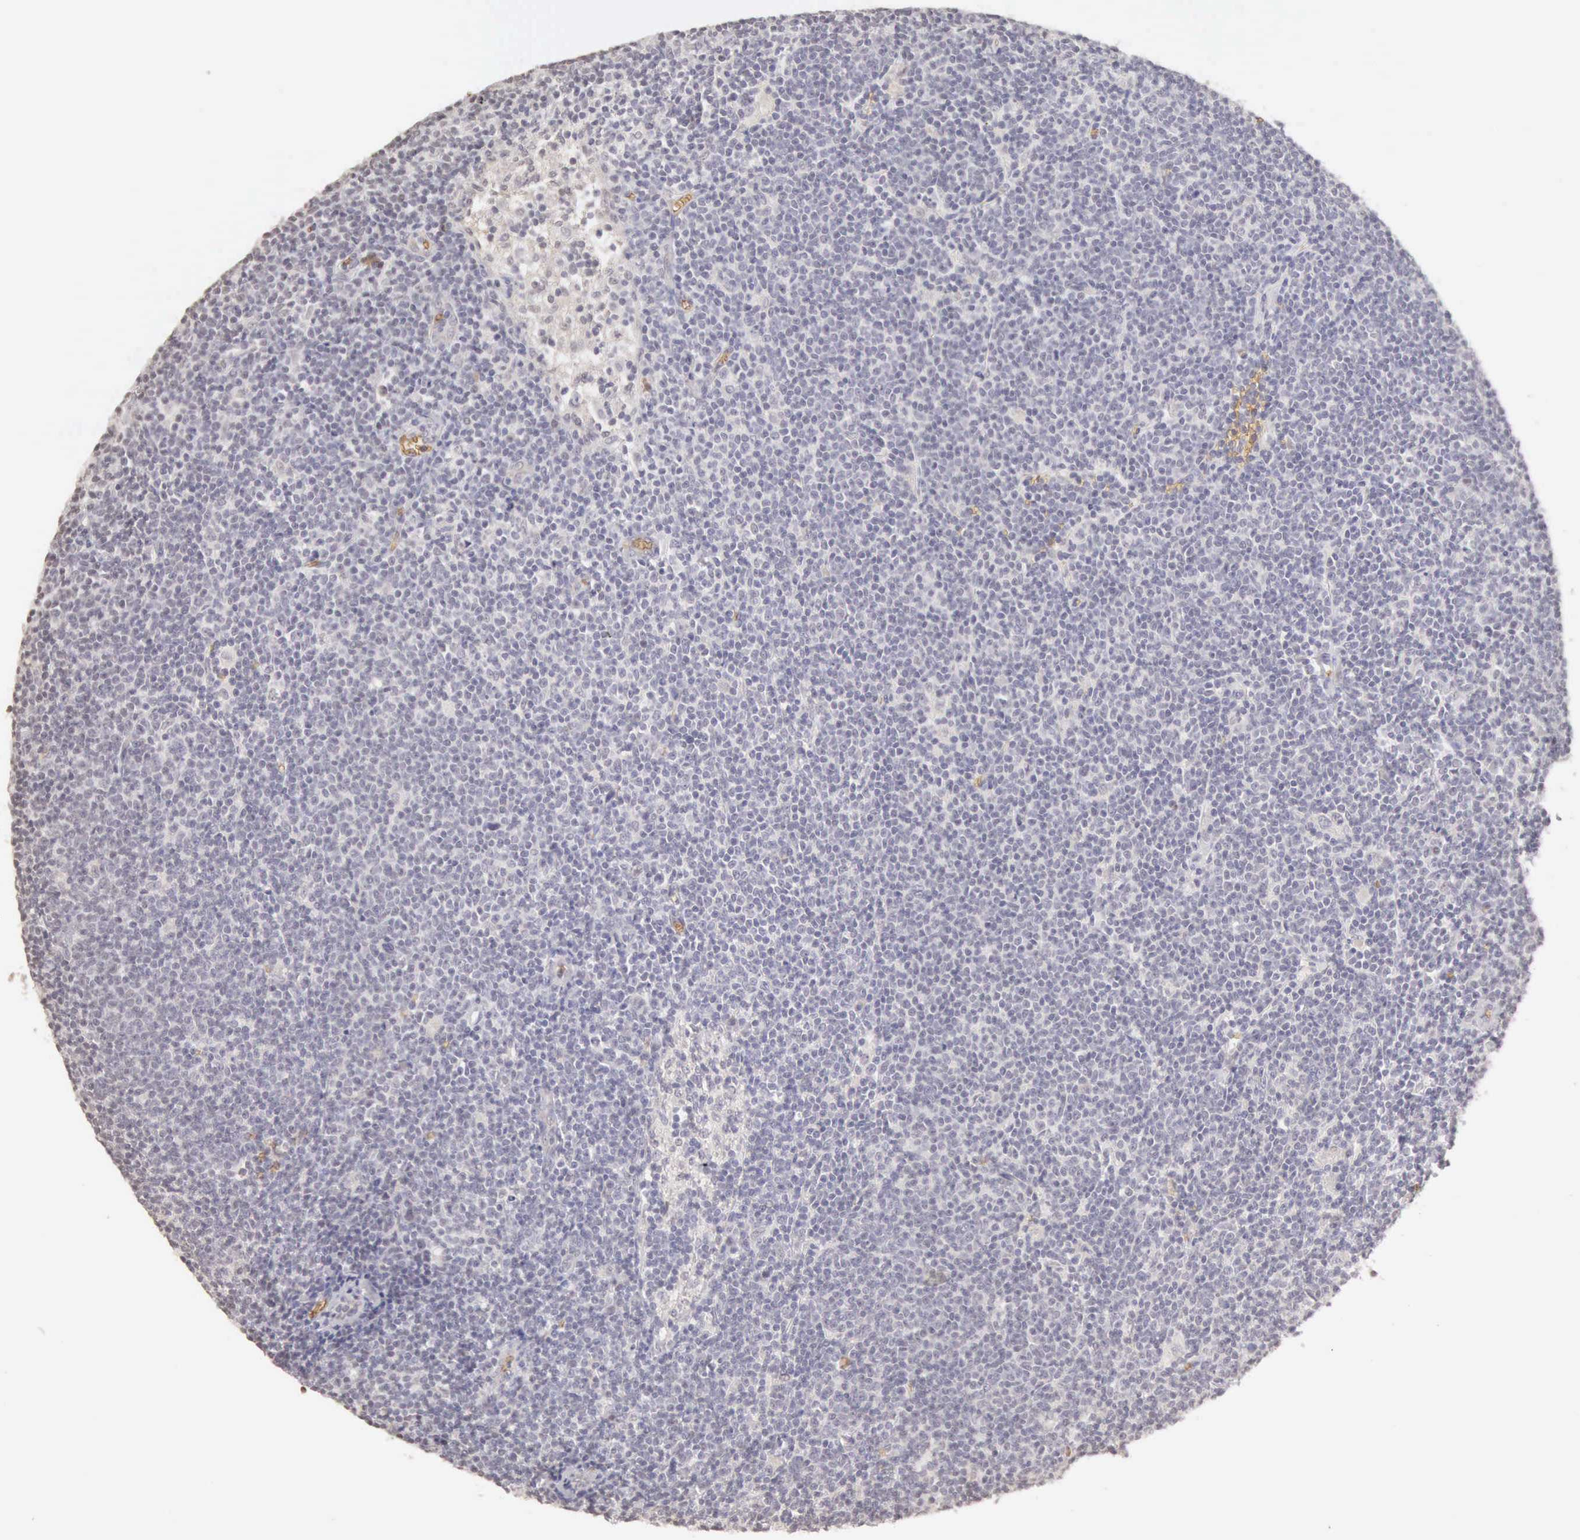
{"staining": {"intensity": "negative", "quantity": "none", "location": "none"}, "tissue": "lymphoma", "cell_type": "Tumor cells", "image_type": "cancer", "snomed": [{"axis": "morphology", "description": "Malignant lymphoma, non-Hodgkin's type, Low grade"}, {"axis": "topography", "description": "Lymph node"}], "caption": "This image is of malignant lymphoma, non-Hodgkin's type (low-grade) stained with immunohistochemistry (IHC) to label a protein in brown with the nuclei are counter-stained blue. There is no staining in tumor cells. (Immunohistochemistry (ihc), brightfield microscopy, high magnification).", "gene": "CFI", "patient": {"sex": "male", "age": 65}}